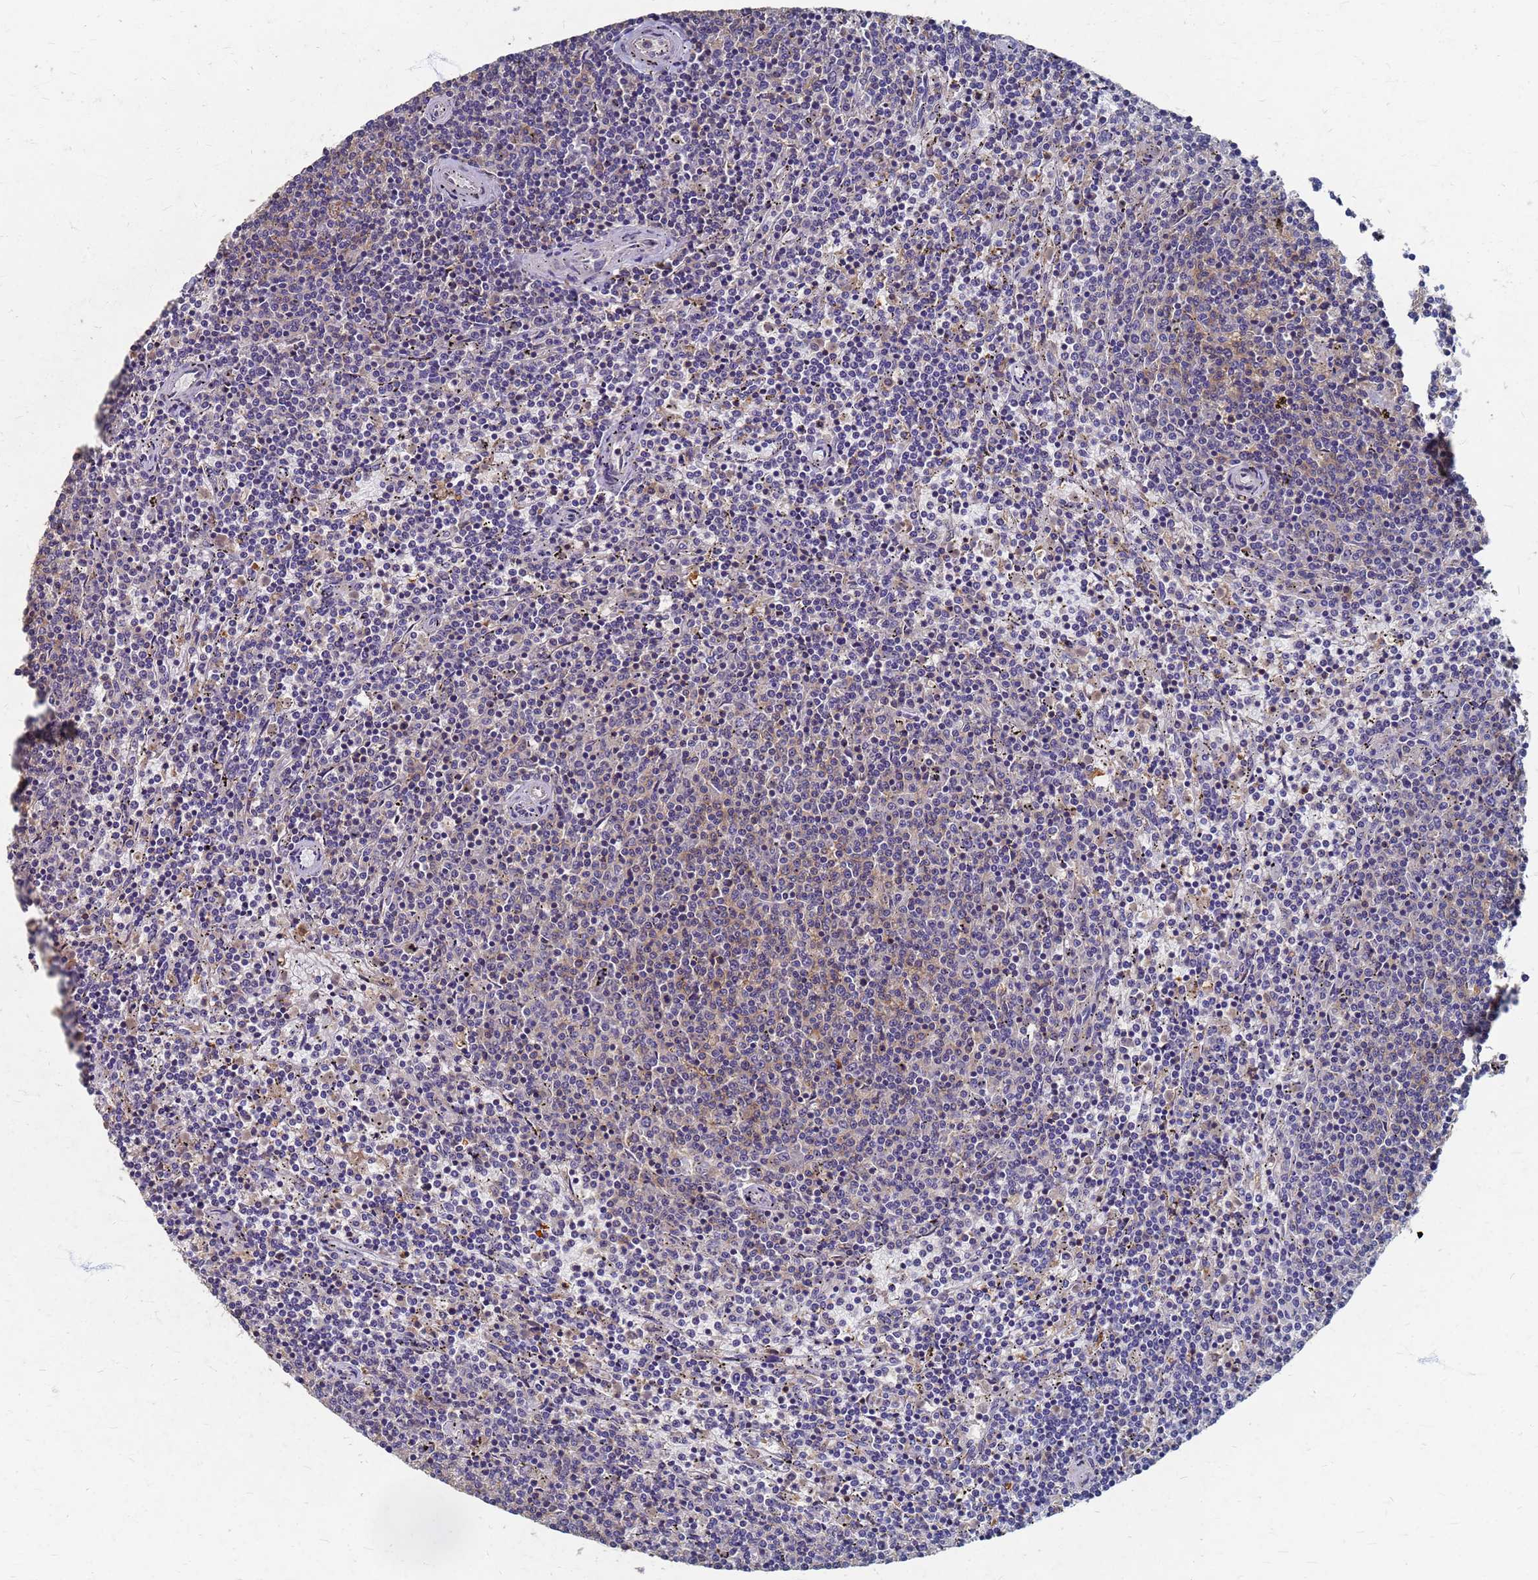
{"staining": {"intensity": "moderate", "quantity": "25%-75%", "location": "cytoplasmic/membranous"}, "tissue": "lymphoma", "cell_type": "Tumor cells", "image_type": "cancer", "snomed": [{"axis": "morphology", "description": "Malignant lymphoma, non-Hodgkin's type, Low grade"}, {"axis": "topography", "description": "Spleen"}], "caption": "High-magnification brightfield microscopy of lymphoma stained with DAB (3,3'-diaminobenzidine) (brown) and counterstained with hematoxylin (blue). tumor cells exhibit moderate cytoplasmic/membranous expression is seen in about25%-75% of cells.", "gene": "KRCC1", "patient": {"sex": "female", "age": 50}}